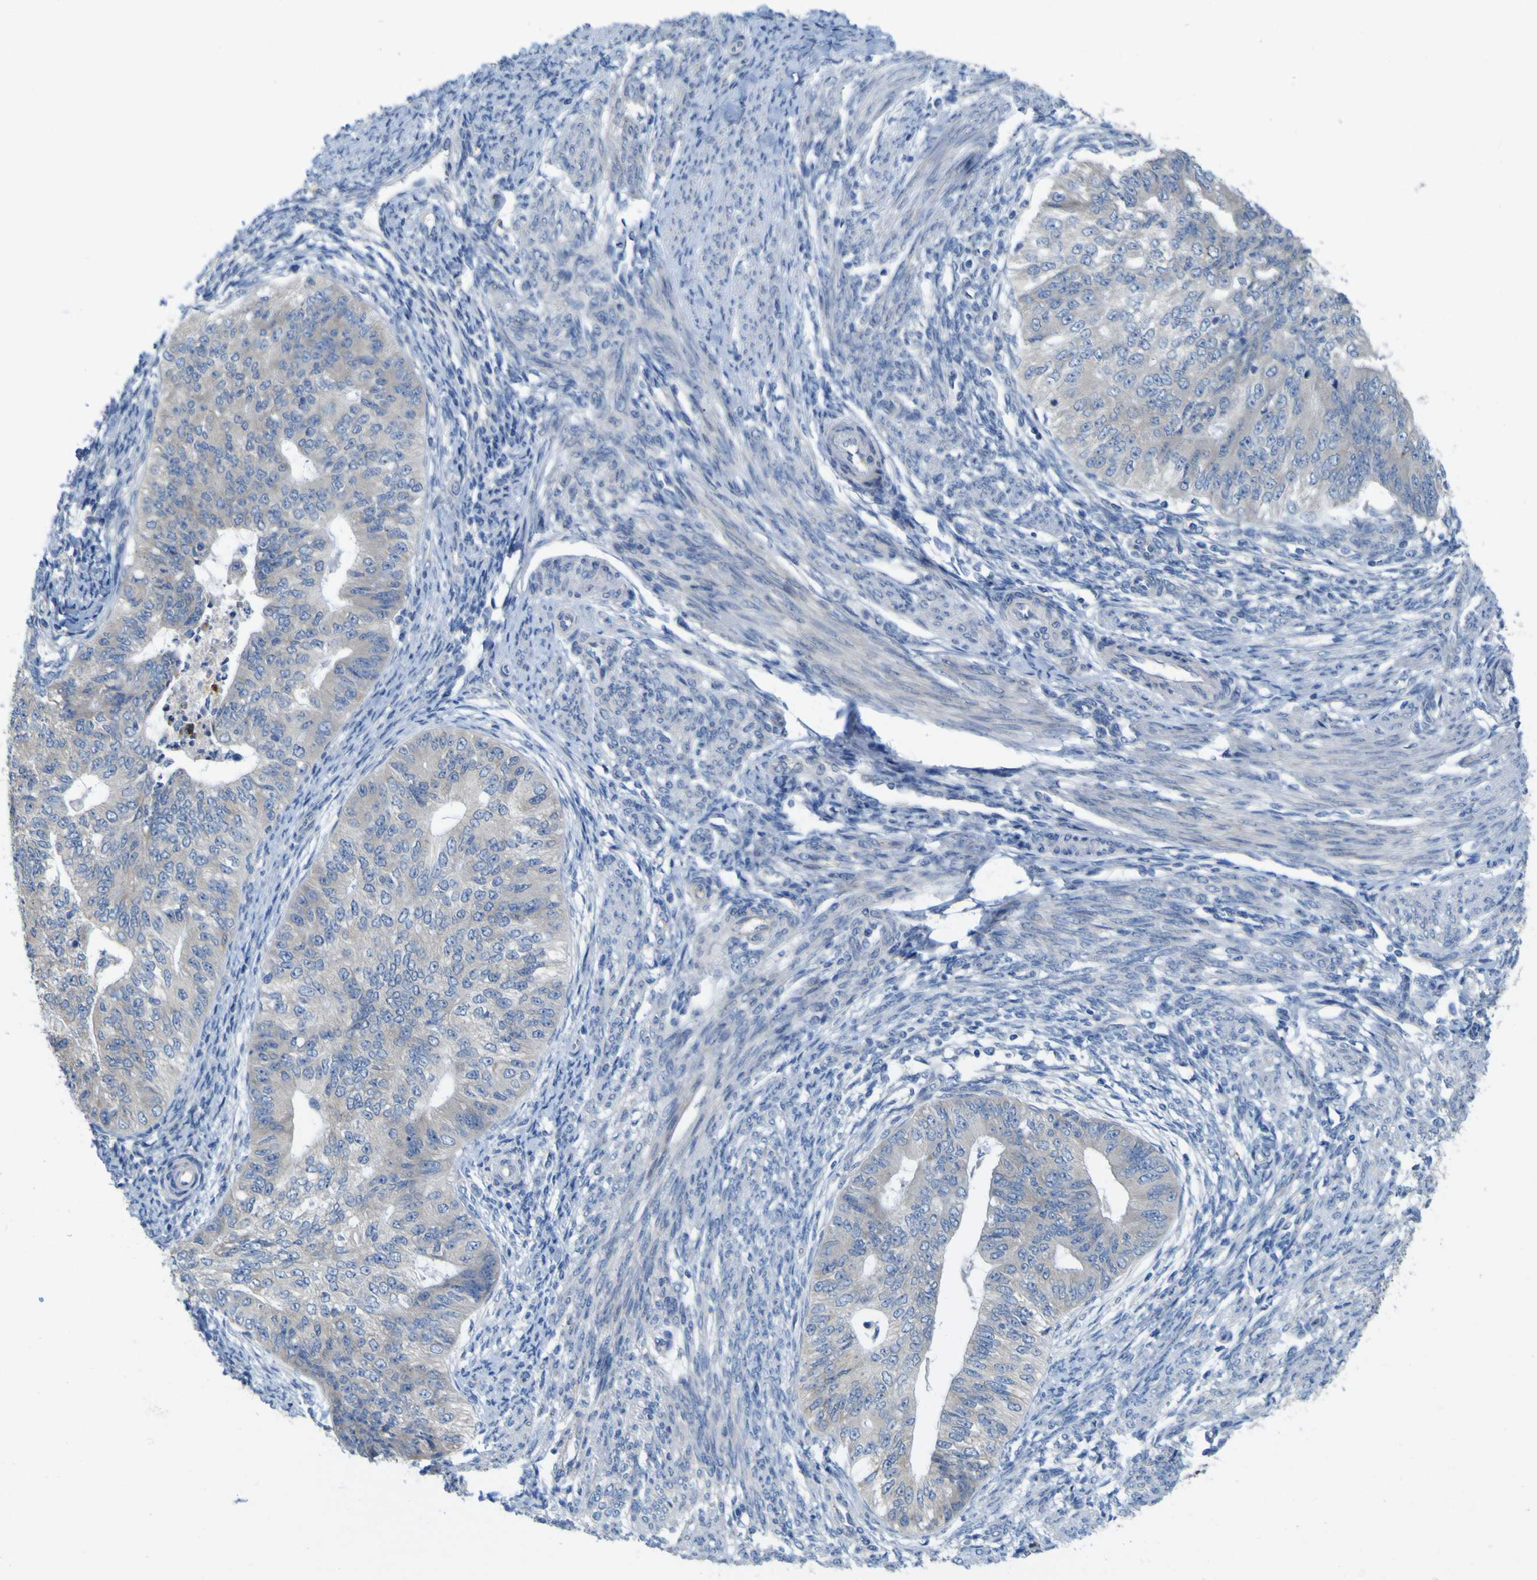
{"staining": {"intensity": "negative", "quantity": "none", "location": "none"}, "tissue": "endometrial cancer", "cell_type": "Tumor cells", "image_type": "cancer", "snomed": [{"axis": "morphology", "description": "Adenocarcinoma, NOS"}, {"axis": "topography", "description": "Endometrium"}], "caption": "Adenocarcinoma (endometrial) was stained to show a protein in brown. There is no significant expression in tumor cells.", "gene": "MYEOV", "patient": {"sex": "female", "age": 32}}